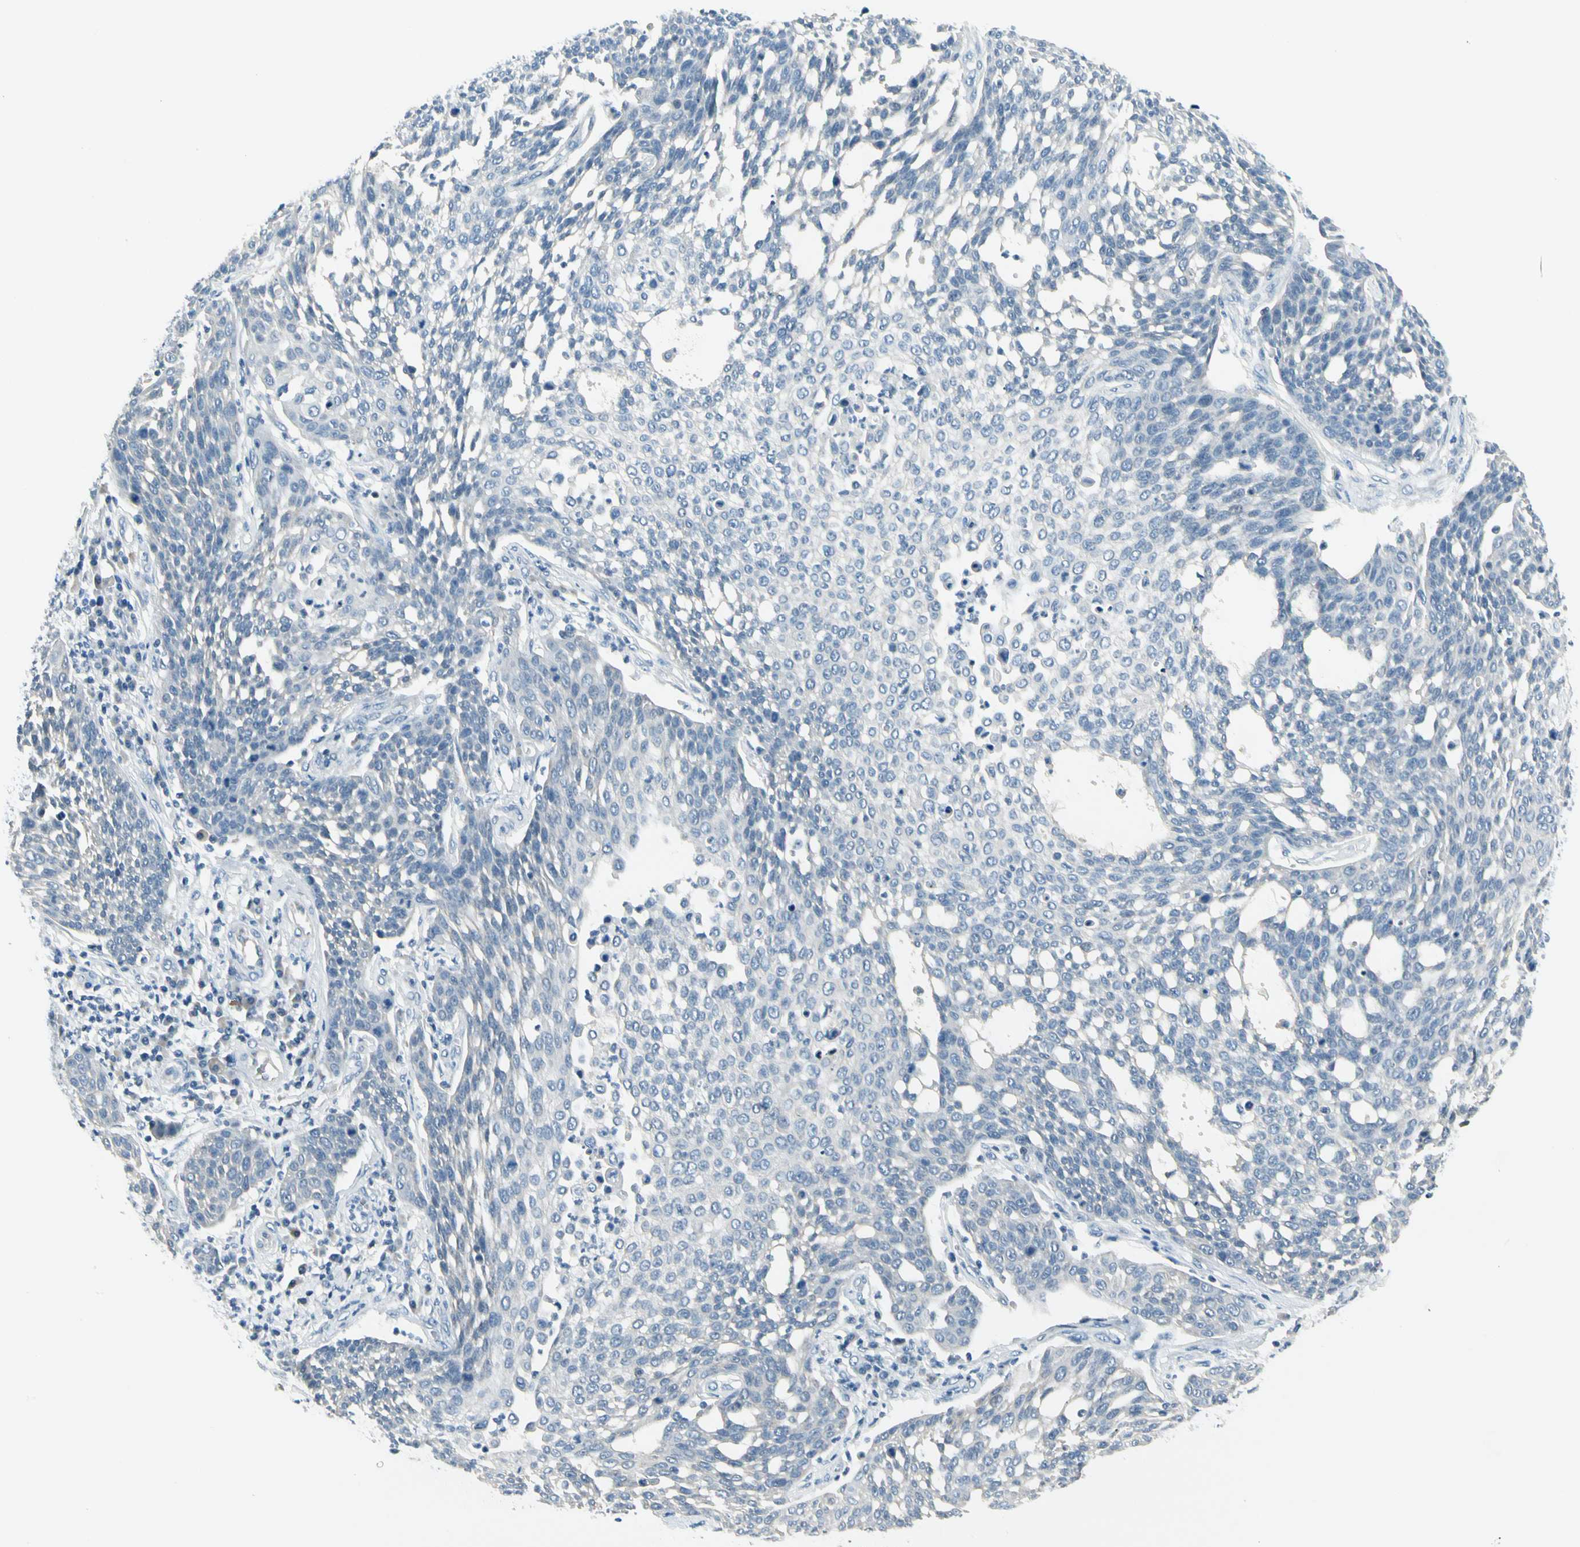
{"staining": {"intensity": "negative", "quantity": "none", "location": "none"}, "tissue": "cervical cancer", "cell_type": "Tumor cells", "image_type": "cancer", "snomed": [{"axis": "morphology", "description": "Squamous cell carcinoma, NOS"}, {"axis": "topography", "description": "Cervix"}], "caption": "This is an immunohistochemistry (IHC) histopathology image of human cervical cancer. There is no expression in tumor cells.", "gene": "ZSCAN1", "patient": {"sex": "female", "age": 34}}